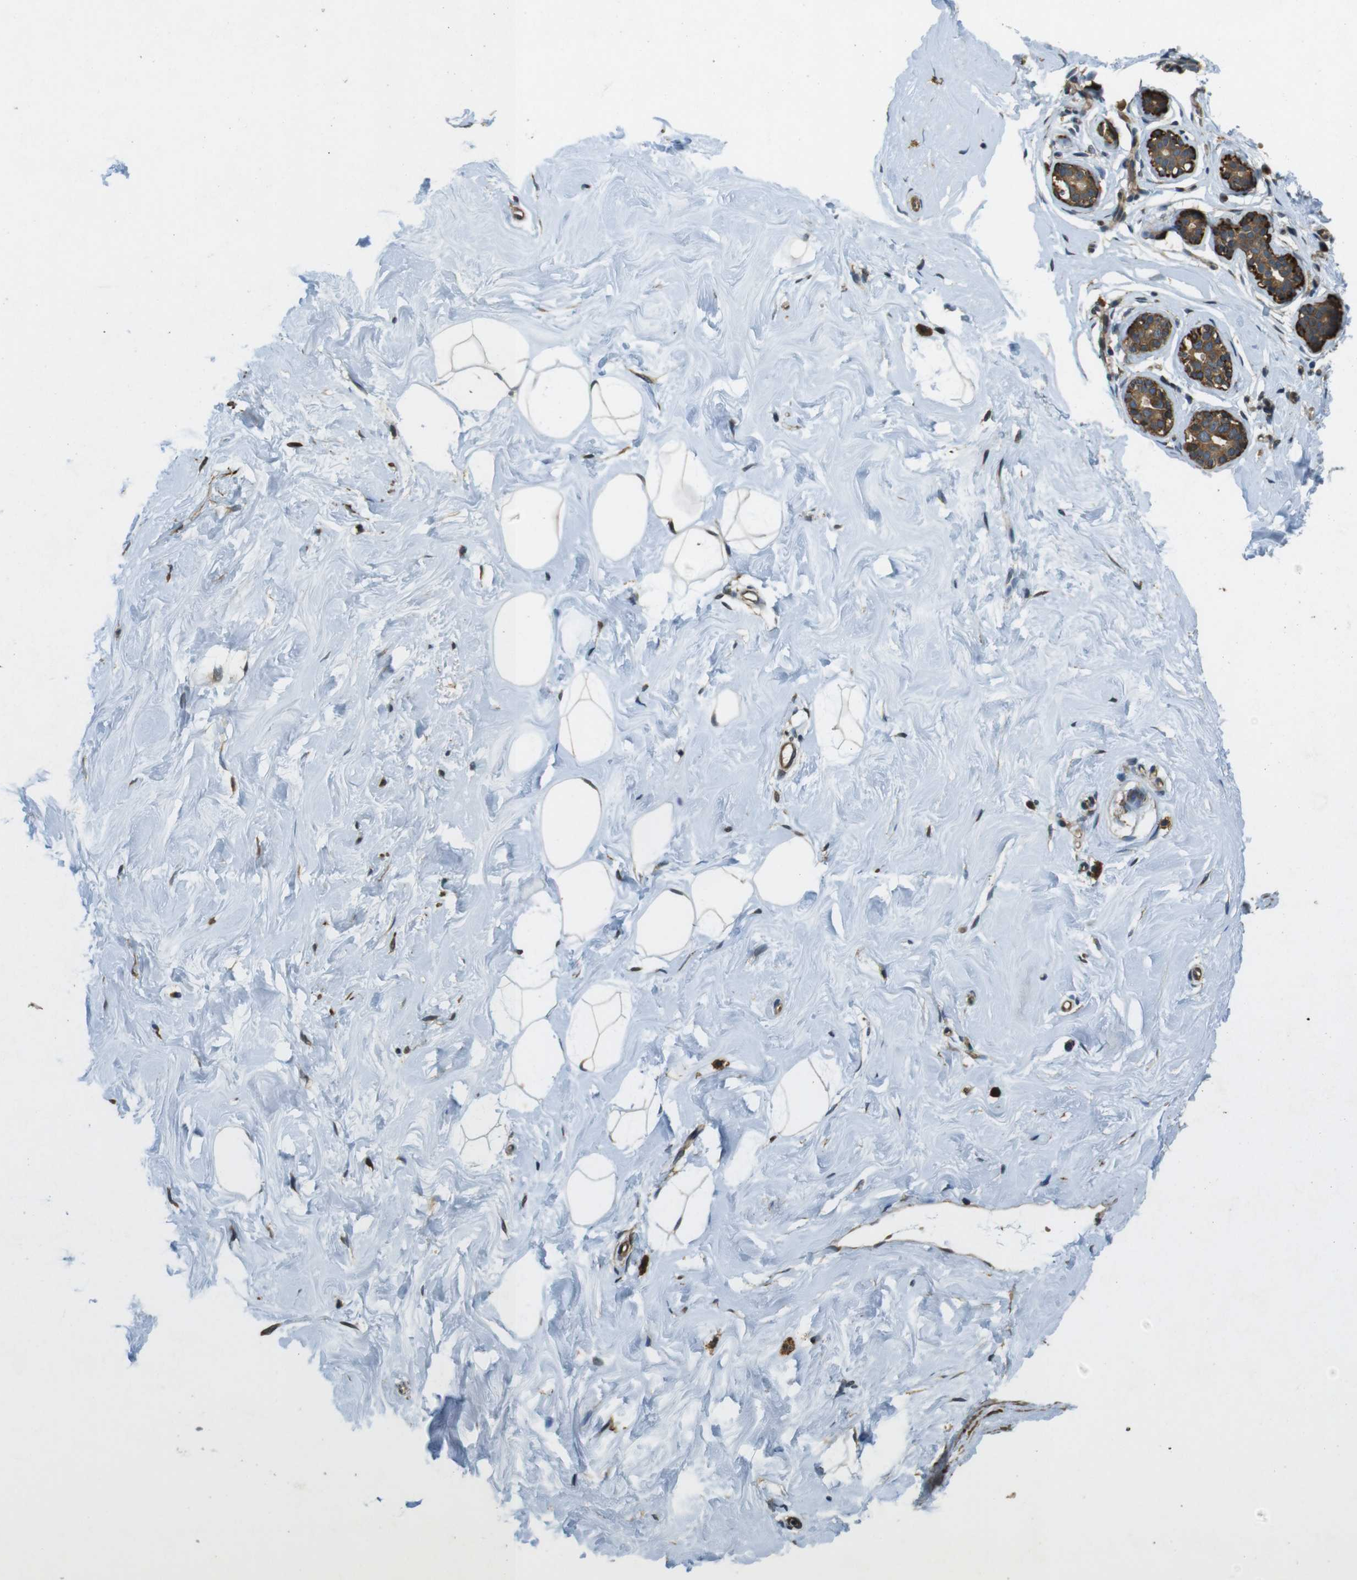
{"staining": {"intensity": "moderate", "quantity": ">75%", "location": "cytoplasmic/membranous"}, "tissue": "breast", "cell_type": "Adipocytes", "image_type": "normal", "snomed": [{"axis": "morphology", "description": "Normal tissue, NOS"}, {"axis": "topography", "description": "Breast"}], "caption": "Brown immunohistochemical staining in unremarkable breast reveals moderate cytoplasmic/membranous expression in about >75% of adipocytes. The protein is stained brown, and the nuclei are stained in blue (DAB (3,3'-diaminobenzidine) IHC with brightfield microscopy, high magnification).", "gene": "BNIP3", "patient": {"sex": "female", "age": 23}}